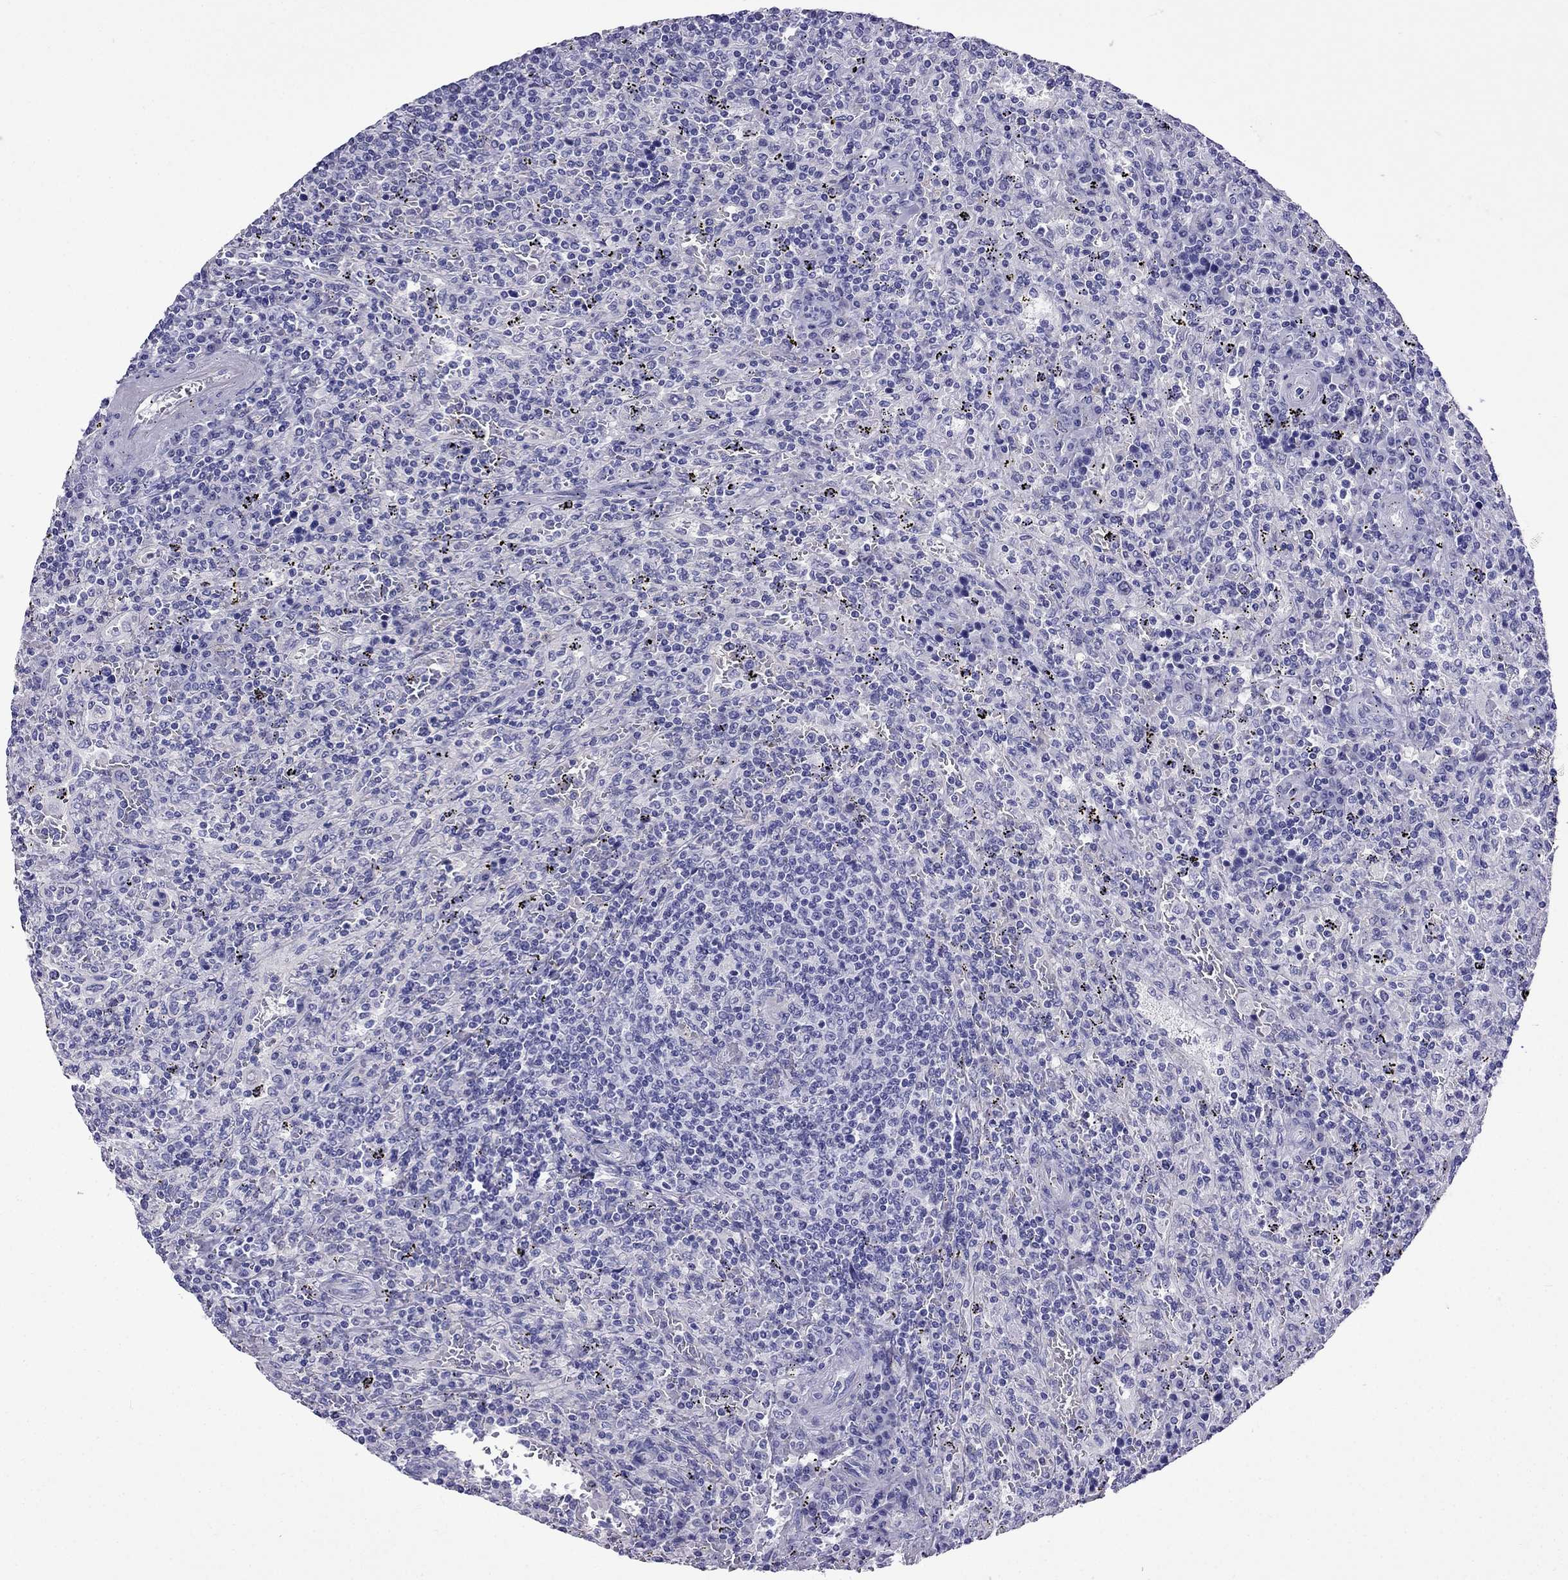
{"staining": {"intensity": "negative", "quantity": "none", "location": "none"}, "tissue": "lymphoma", "cell_type": "Tumor cells", "image_type": "cancer", "snomed": [{"axis": "morphology", "description": "Malignant lymphoma, non-Hodgkin's type, Low grade"}, {"axis": "topography", "description": "Spleen"}], "caption": "Lymphoma was stained to show a protein in brown. There is no significant staining in tumor cells. (DAB (3,3'-diaminobenzidine) IHC with hematoxylin counter stain).", "gene": "ARR3", "patient": {"sex": "male", "age": 62}}